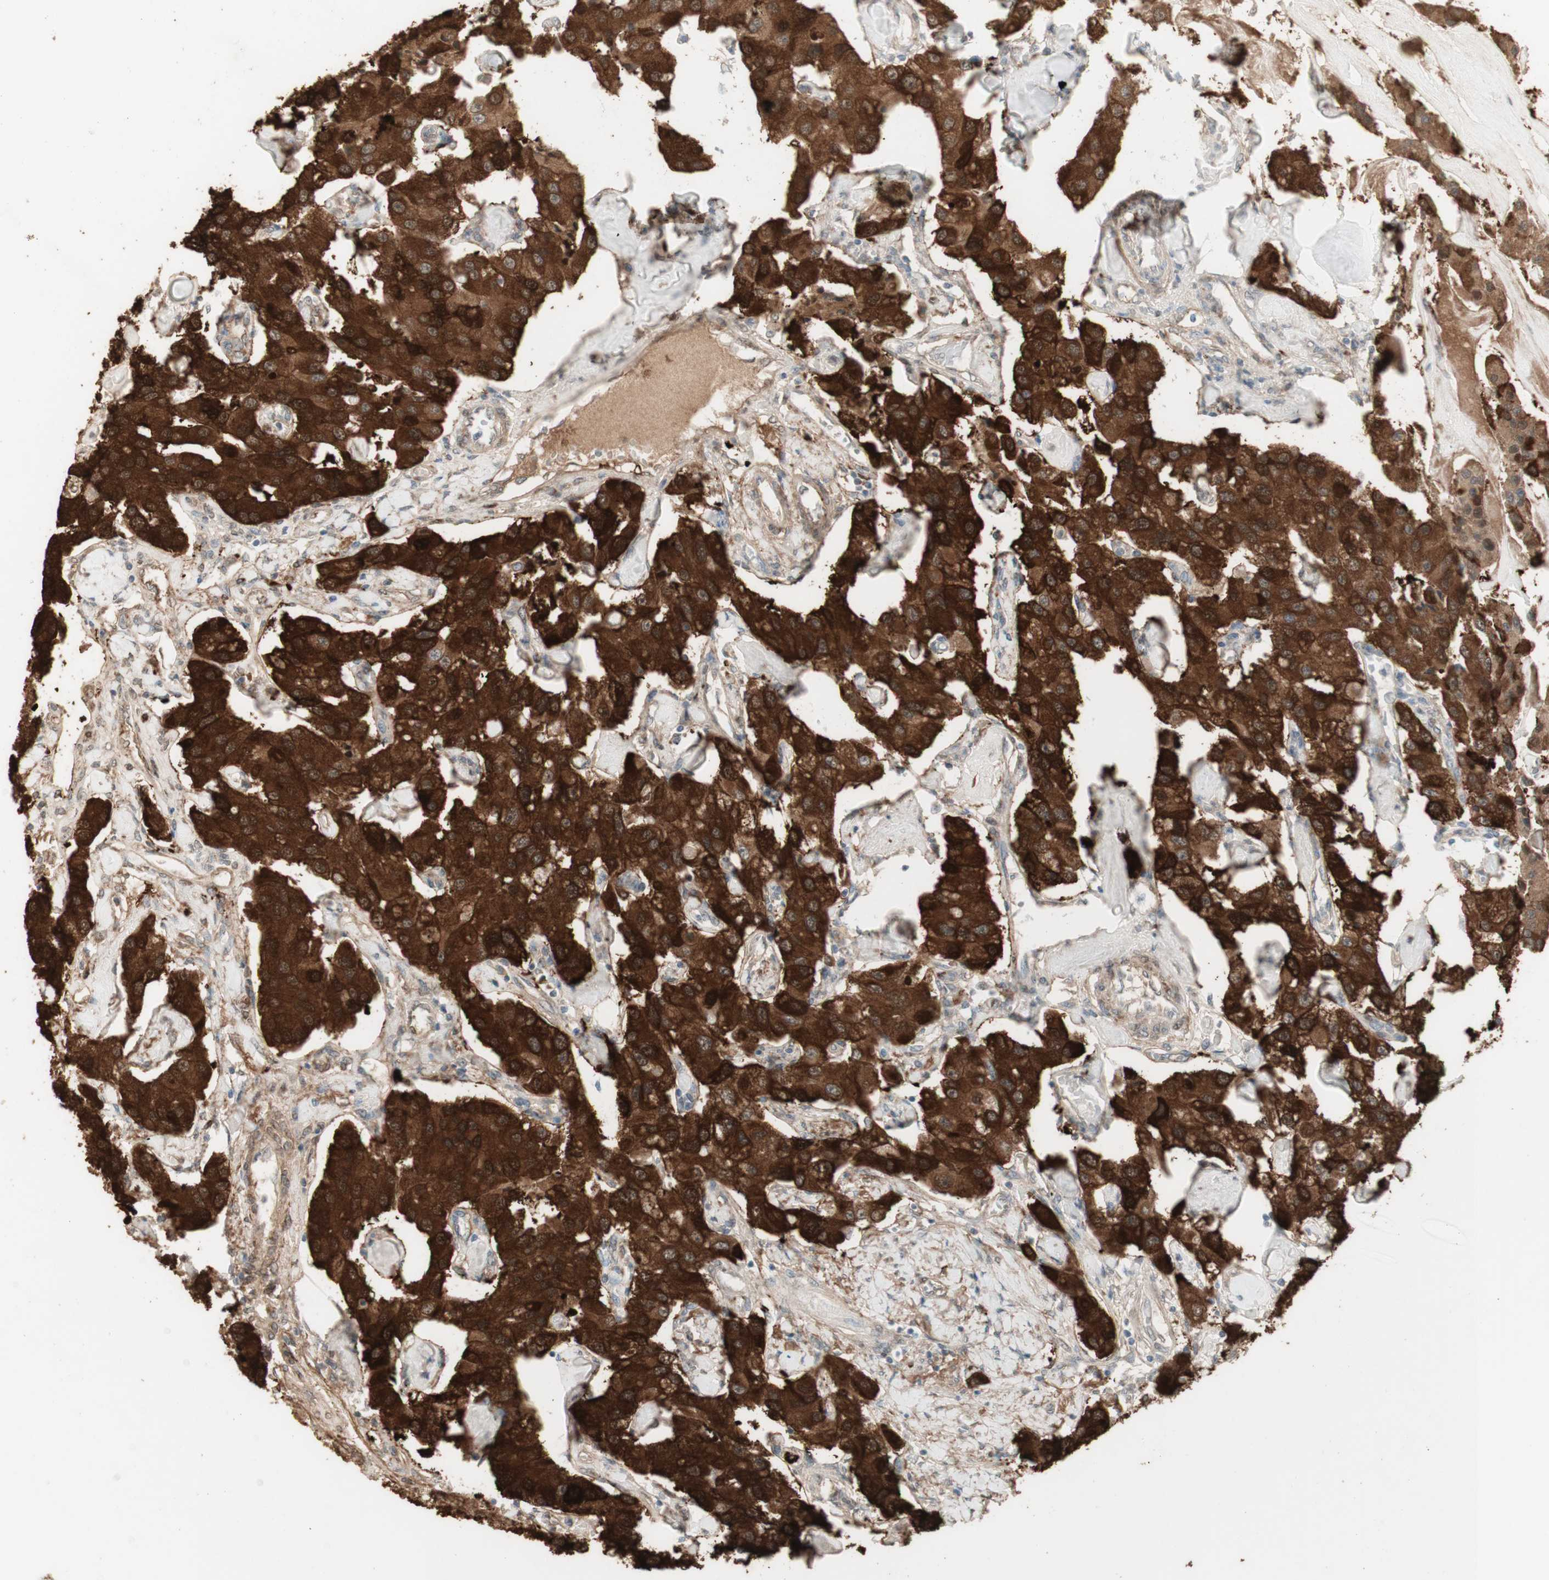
{"staining": {"intensity": "strong", "quantity": ">75%", "location": "cytoplasmic/membranous"}, "tissue": "carcinoid", "cell_type": "Tumor cells", "image_type": "cancer", "snomed": [{"axis": "morphology", "description": "Carcinoid, malignant, NOS"}, {"axis": "topography", "description": "Pancreas"}], "caption": "A high amount of strong cytoplasmic/membranous expression is appreciated in about >75% of tumor cells in carcinoid tissue.", "gene": "MUC3A", "patient": {"sex": "male", "age": 41}}